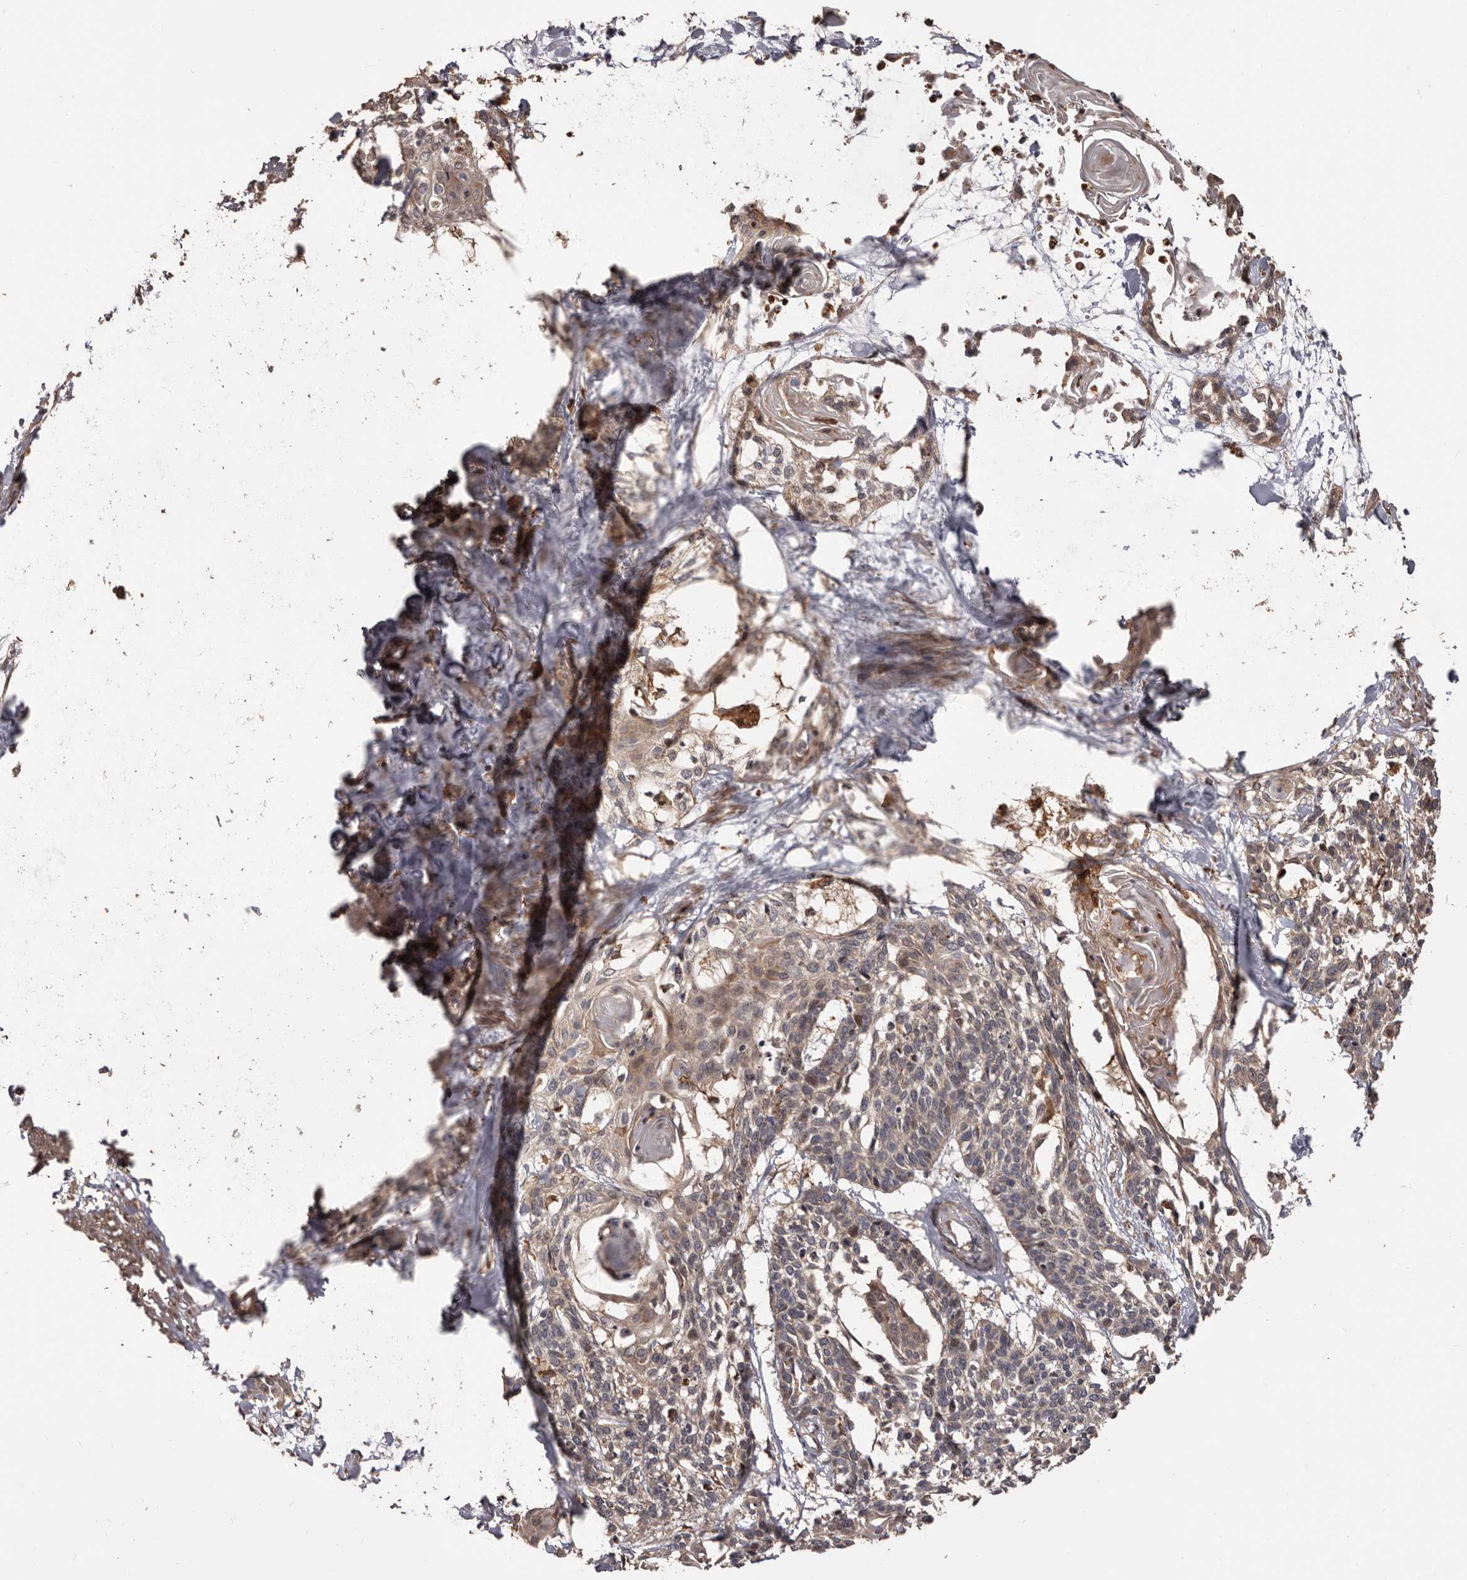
{"staining": {"intensity": "weak", "quantity": "25%-75%", "location": "cytoplasmic/membranous,nuclear"}, "tissue": "cervical cancer", "cell_type": "Tumor cells", "image_type": "cancer", "snomed": [{"axis": "morphology", "description": "Squamous cell carcinoma, NOS"}, {"axis": "topography", "description": "Cervix"}], "caption": "Tumor cells show low levels of weak cytoplasmic/membranous and nuclear positivity in approximately 25%-75% of cells in human cervical cancer.", "gene": "ZCCHC7", "patient": {"sex": "female", "age": 57}}